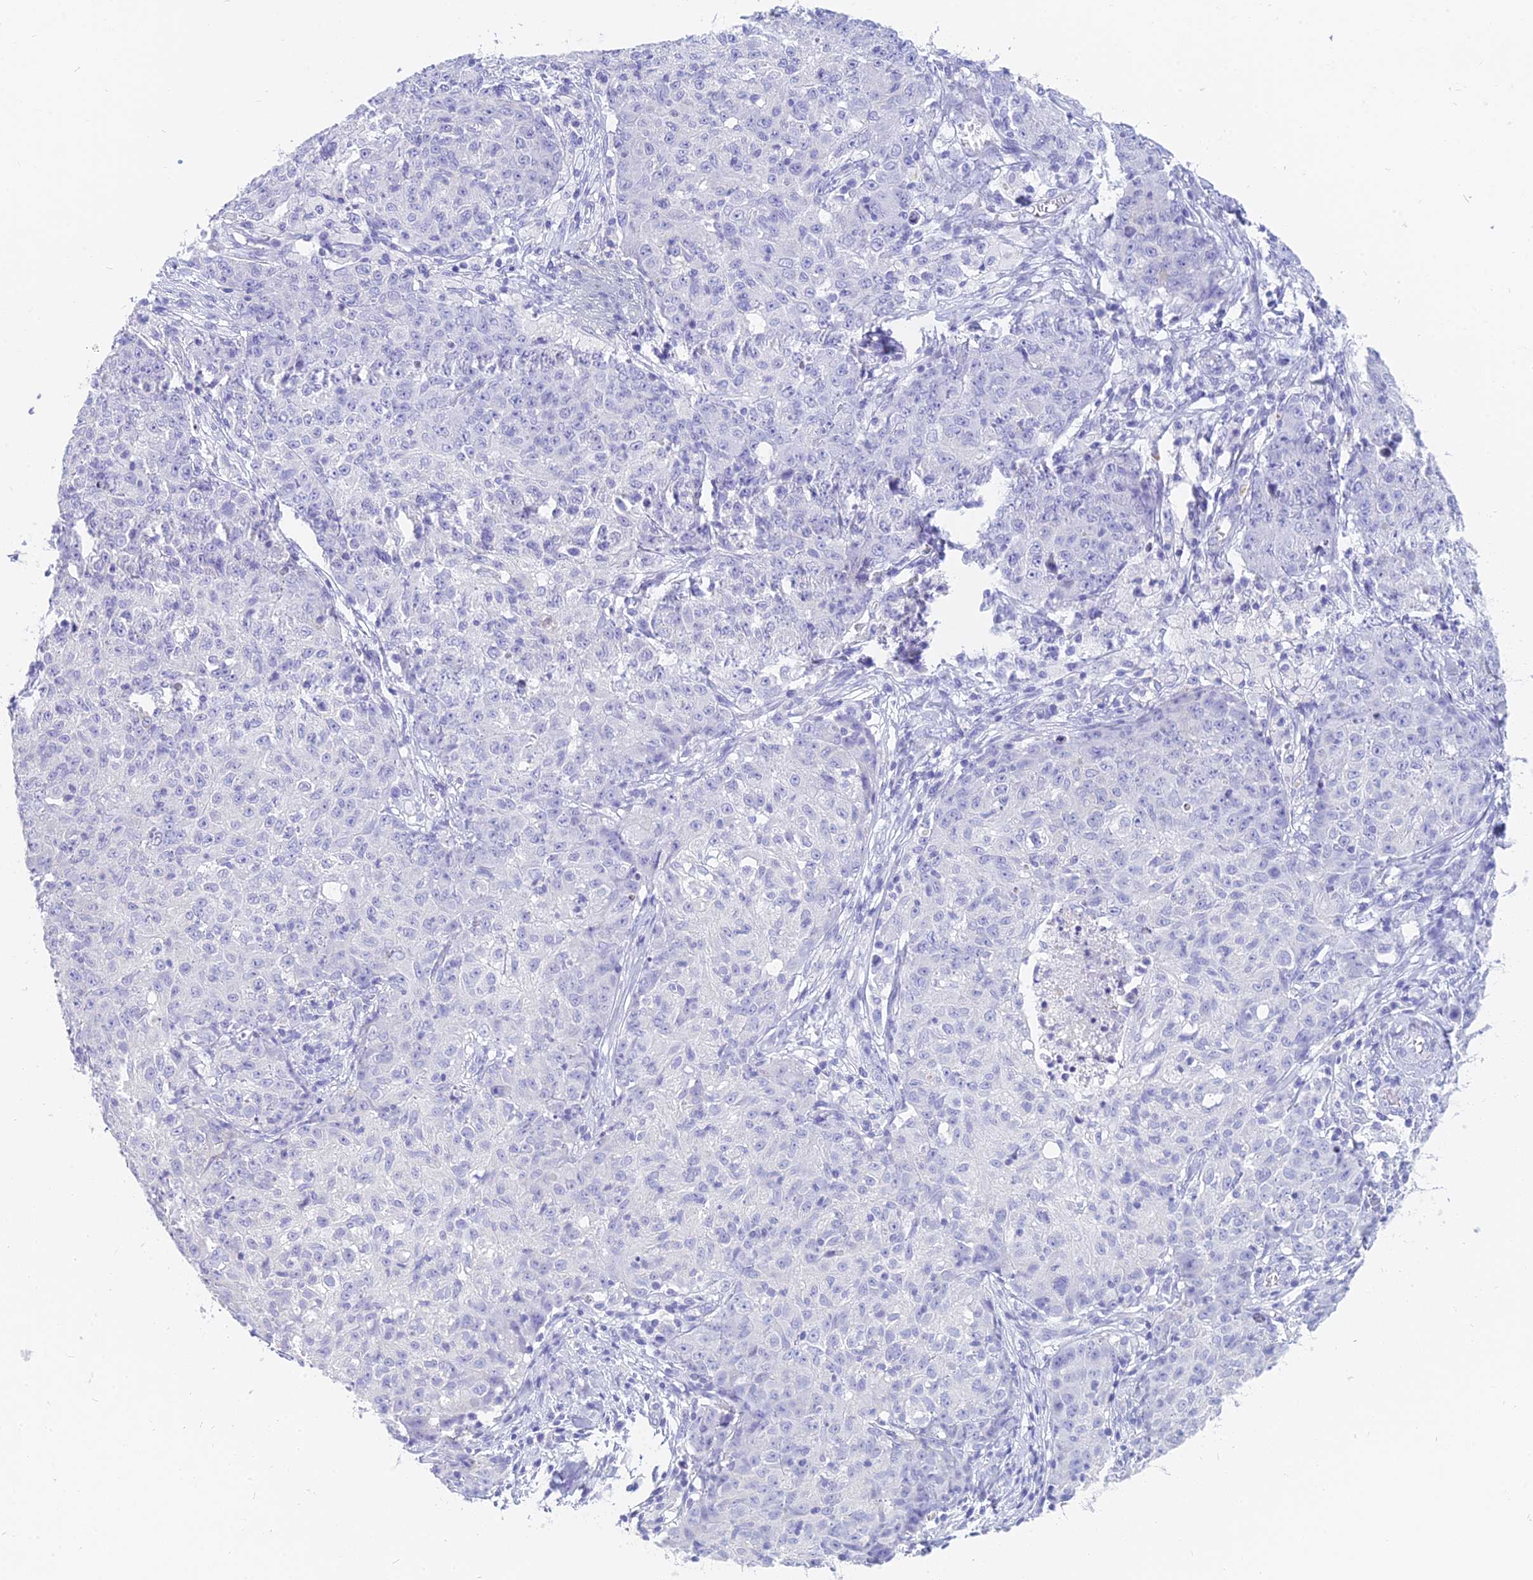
{"staining": {"intensity": "negative", "quantity": "none", "location": "none"}, "tissue": "ovarian cancer", "cell_type": "Tumor cells", "image_type": "cancer", "snomed": [{"axis": "morphology", "description": "Carcinoma, endometroid"}, {"axis": "topography", "description": "Ovary"}], "caption": "An IHC photomicrograph of endometroid carcinoma (ovarian) is shown. There is no staining in tumor cells of endometroid carcinoma (ovarian). The staining is performed using DAB (3,3'-diaminobenzidine) brown chromogen with nuclei counter-stained in using hematoxylin.", "gene": "SLC36A2", "patient": {"sex": "female", "age": 42}}